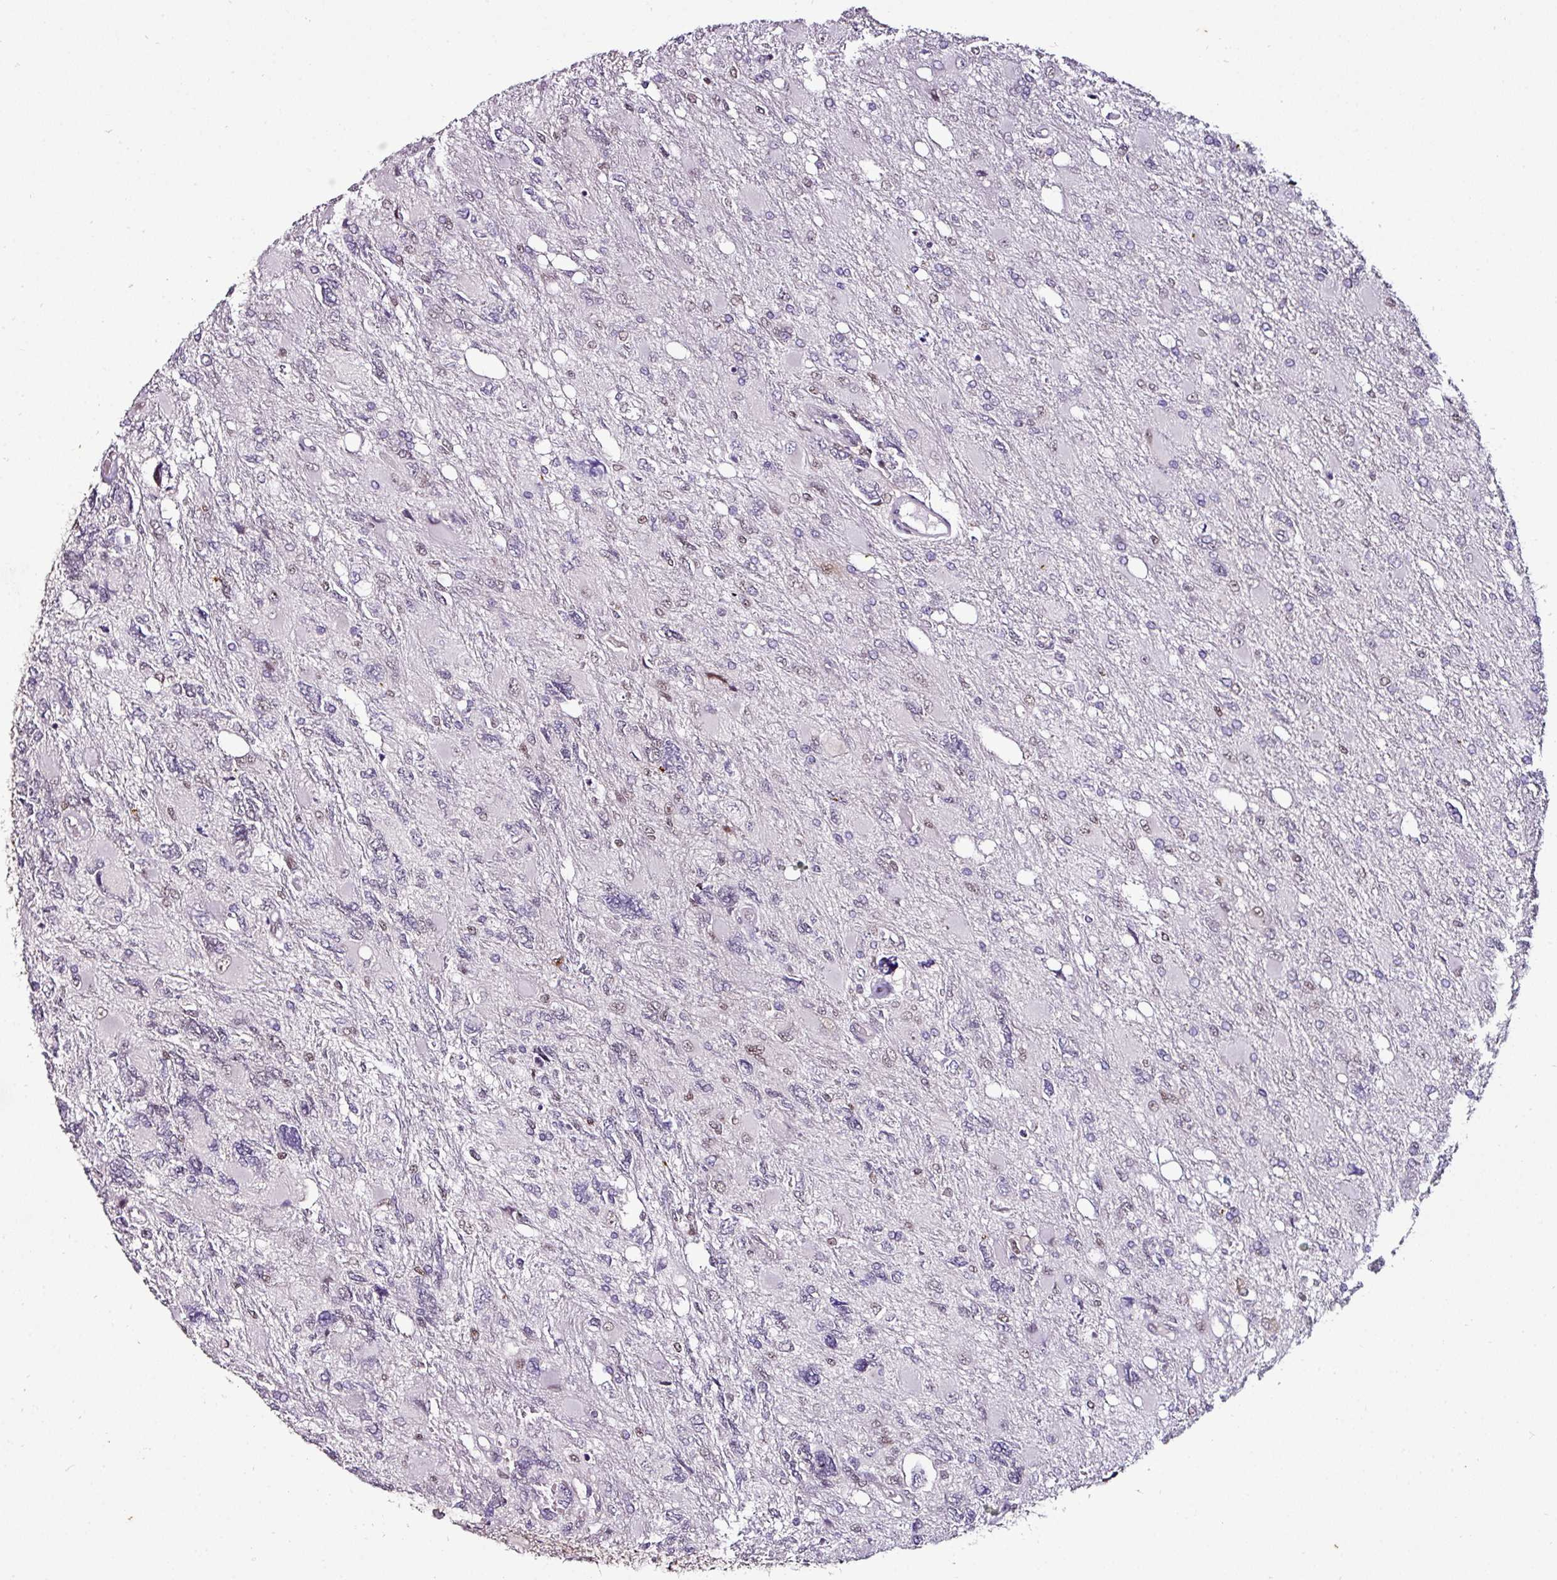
{"staining": {"intensity": "moderate", "quantity": "25%-75%", "location": "nuclear"}, "tissue": "glioma", "cell_type": "Tumor cells", "image_type": "cancer", "snomed": [{"axis": "morphology", "description": "Glioma, malignant, High grade"}, {"axis": "topography", "description": "Brain"}], "caption": "DAB (3,3'-diaminobenzidine) immunohistochemical staining of human malignant high-grade glioma displays moderate nuclear protein positivity in approximately 25%-75% of tumor cells. Ihc stains the protein of interest in brown and the nuclei are stained blue.", "gene": "KLF16", "patient": {"sex": "male", "age": 67}}